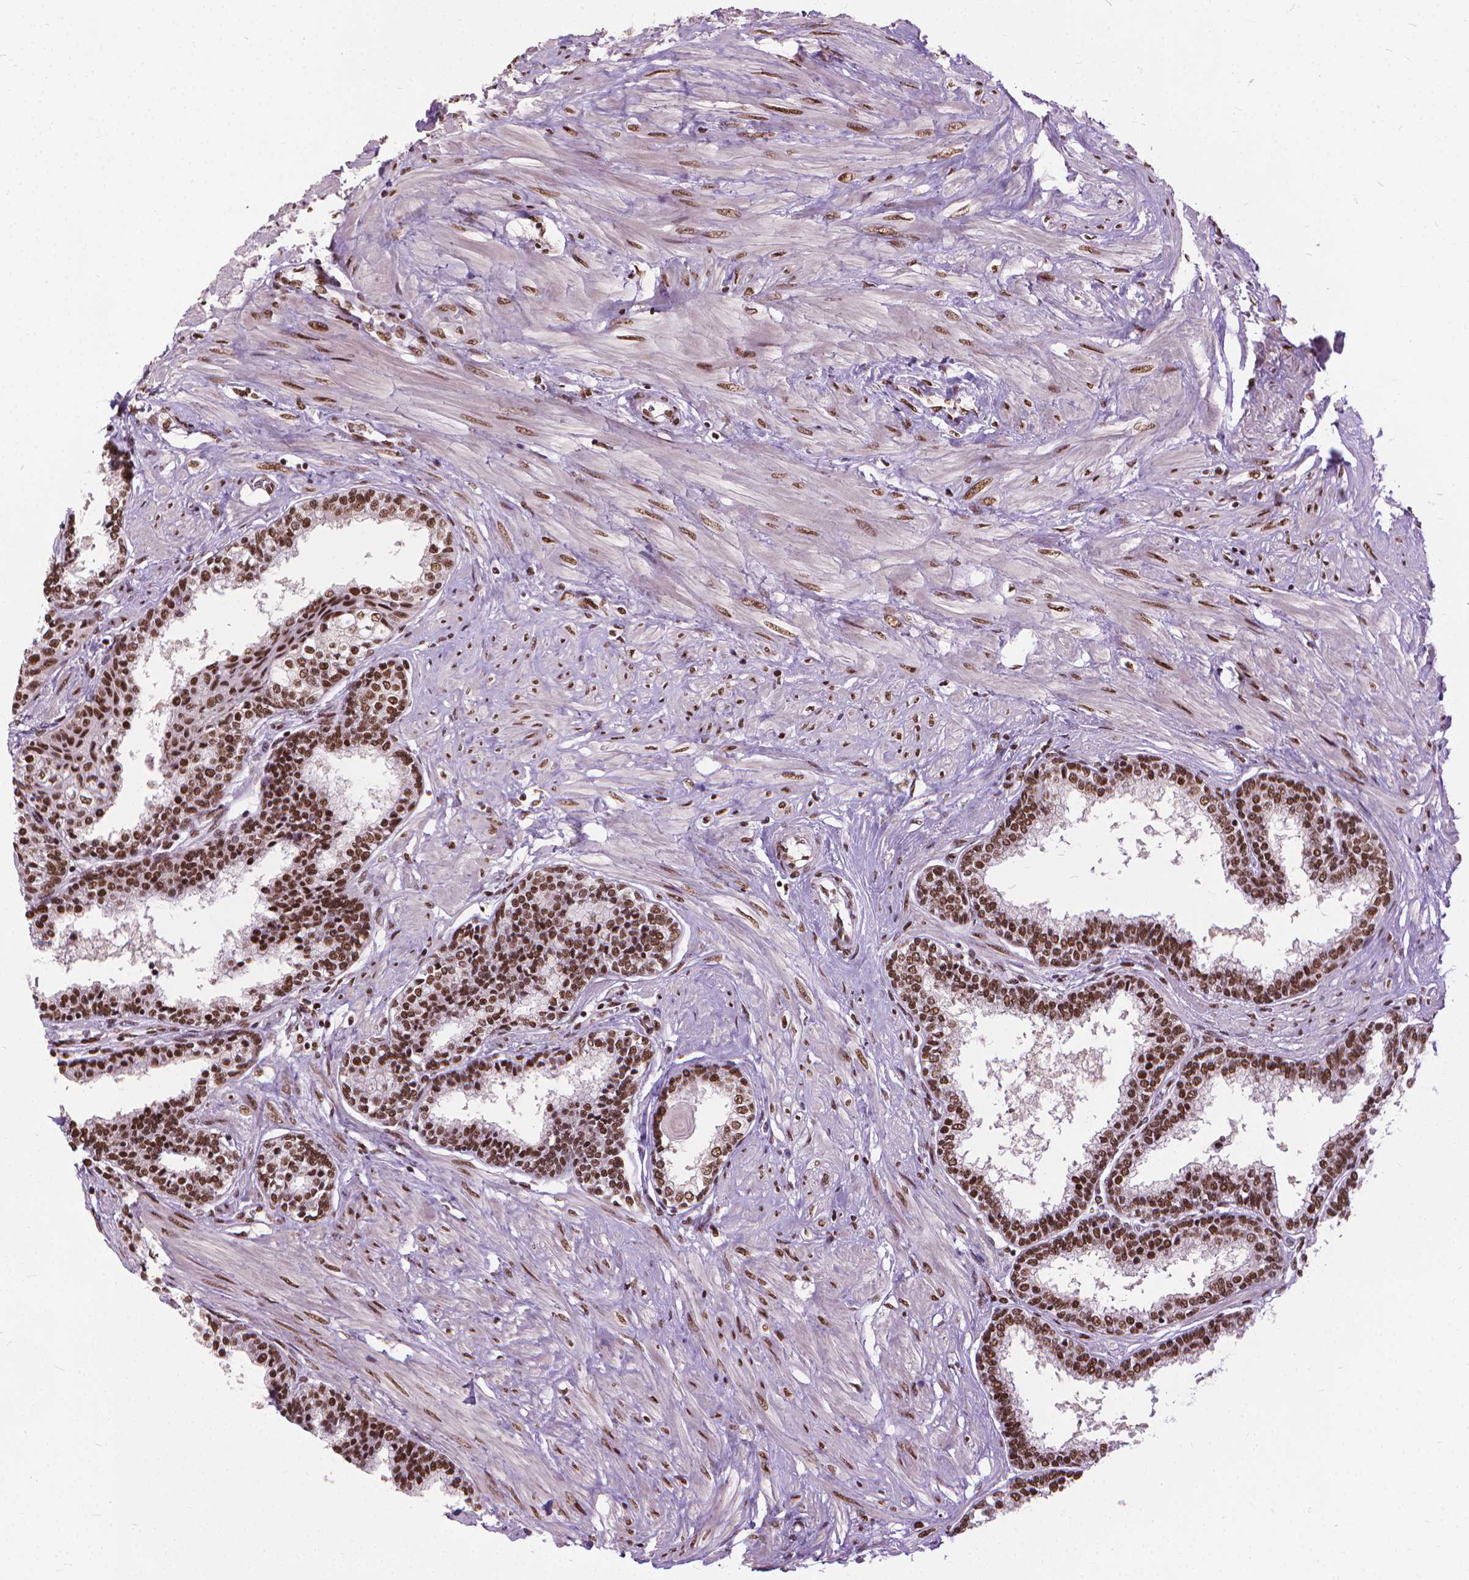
{"staining": {"intensity": "moderate", "quantity": ">75%", "location": "nuclear"}, "tissue": "prostate", "cell_type": "Glandular cells", "image_type": "normal", "snomed": [{"axis": "morphology", "description": "Normal tissue, NOS"}, {"axis": "topography", "description": "Prostate"}], "caption": "Brown immunohistochemical staining in normal human prostate displays moderate nuclear expression in about >75% of glandular cells.", "gene": "AKAP8", "patient": {"sex": "male", "age": 55}}